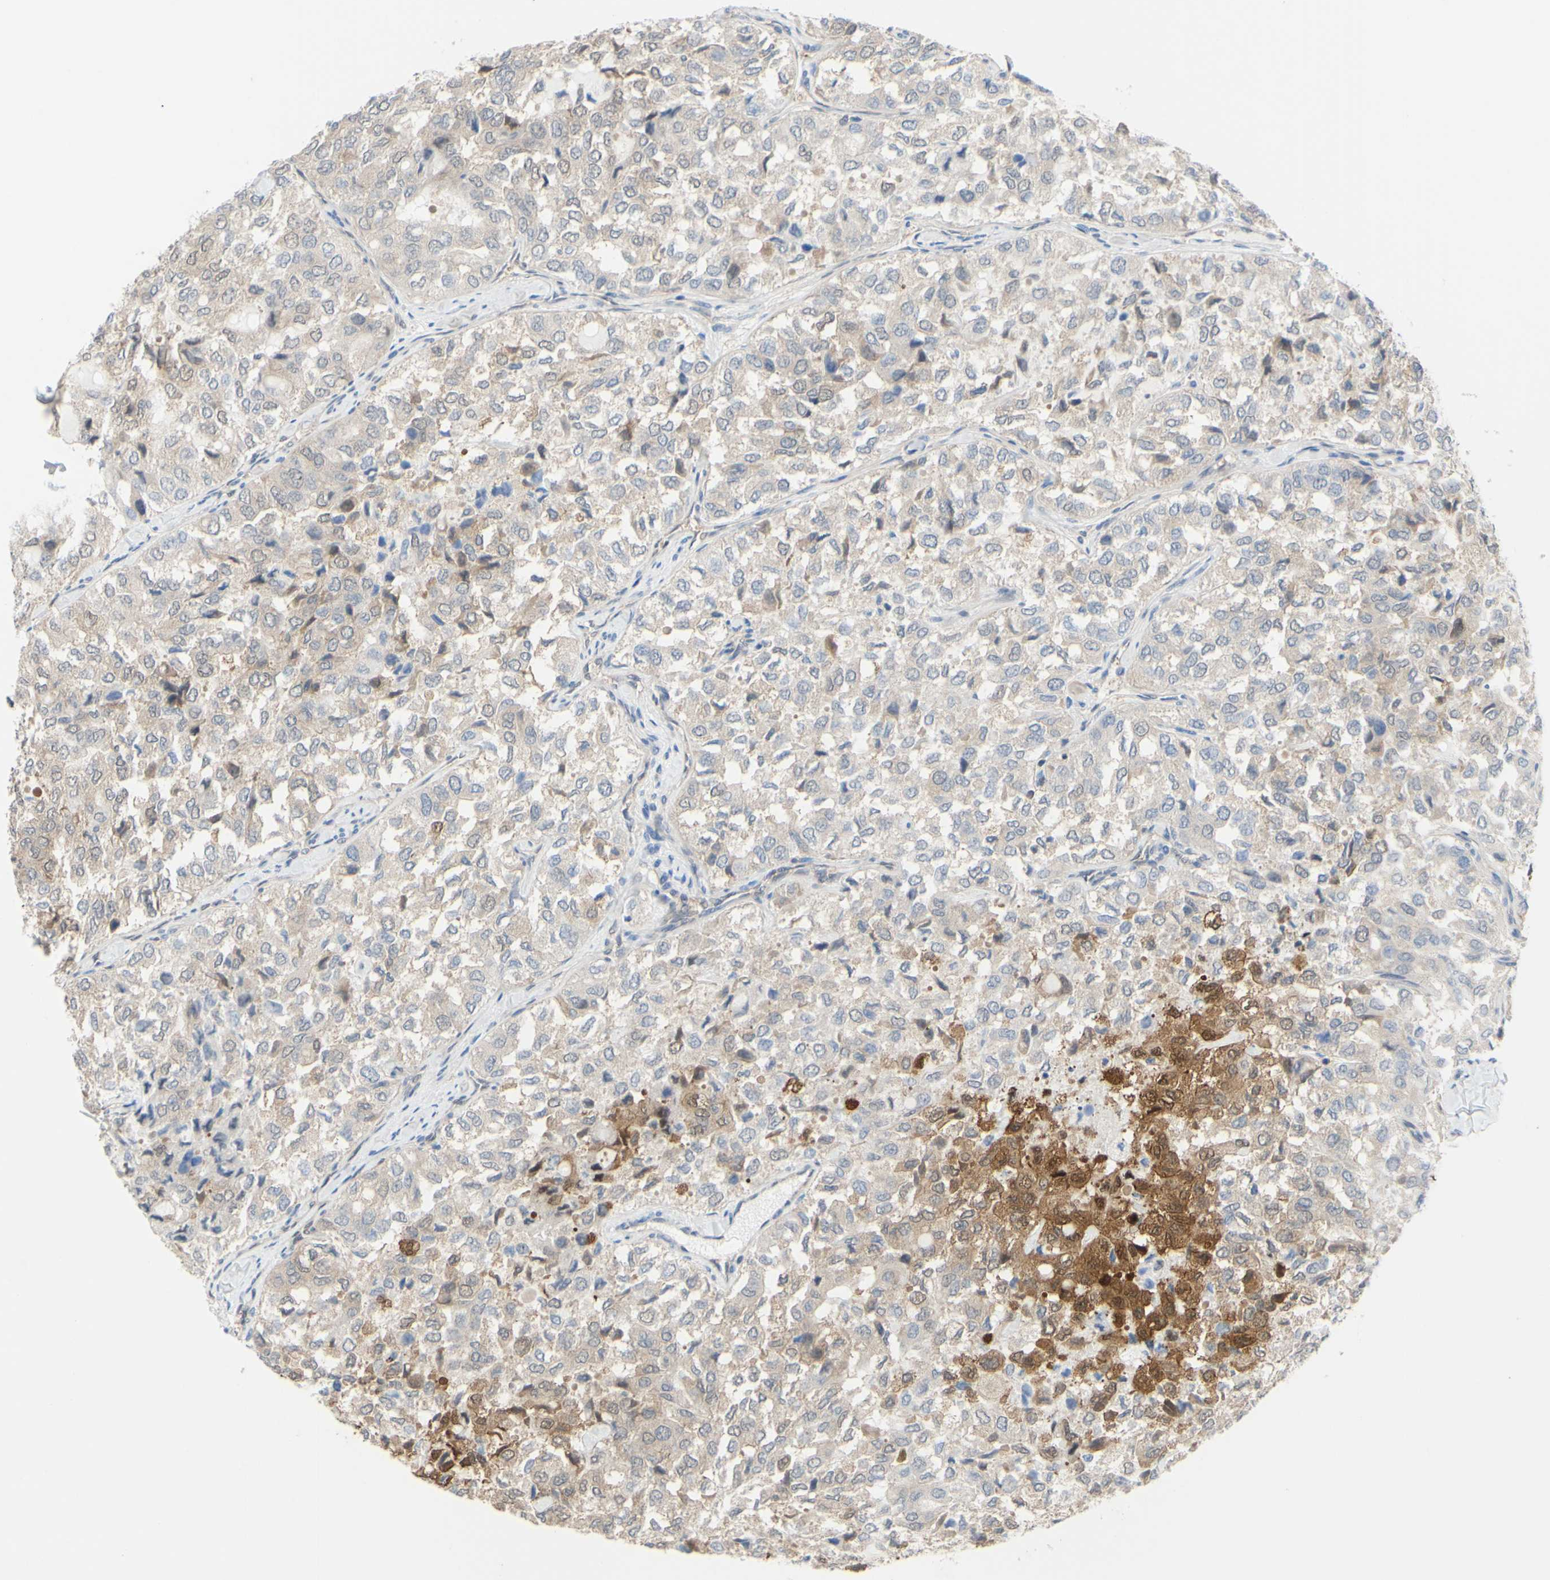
{"staining": {"intensity": "strong", "quantity": "<25%", "location": "cytoplasmic/membranous,nuclear"}, "tissue": "thyroid cancer", "cell_type": "Tumor cells", "image_type": "cancer", "snomed": [{"axis": "morphology", "description": "Follicular adenoma carcinoma, NOS"}, {"axis": "topography", "description": "Thyroid gland"}], "caption": "The immunohistochemical stain shows strong cytoplasmic/membranous and nuclear positivity in tumor cells of thyroid follicular adenoma carcinoma tissue. (IHC, brightfield microscopy, high magnification).", "gene": "UPK3B", "patient": {"sex": "male", "age": 75}}